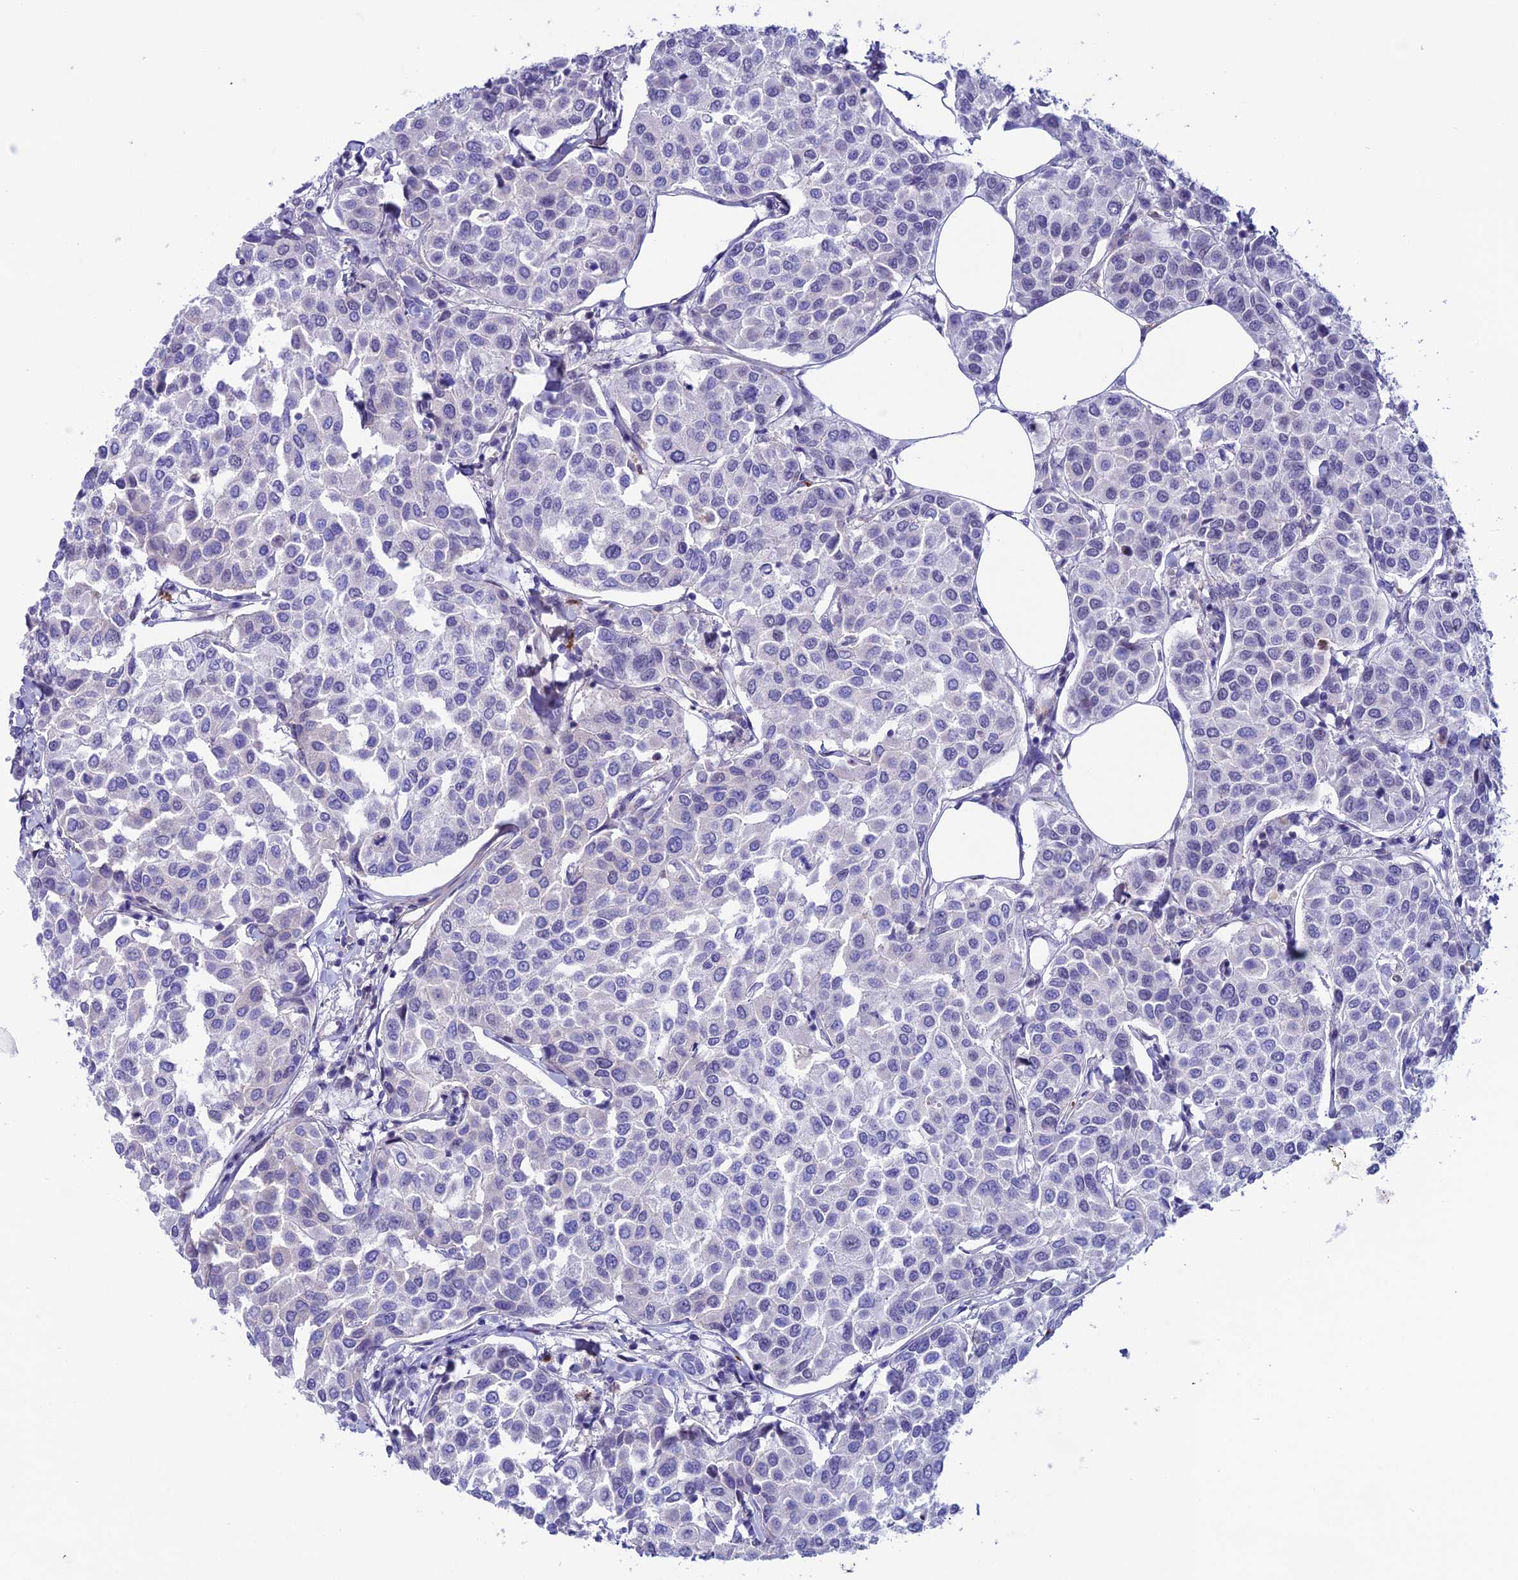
{"staining": {"intensity": "negative", "quantity": "none", "location": "none"}, "tissue": "breast cancer", "cell_type": "Tumor cells", "image_type": "cancer", "snomed": [{"axis": "morphology", "description": "Duct carcinoma"}, {"axis": "topography", "description": "Breast"}], "caption": "Breast invasive ductal carcinoma was stained to show a protein in brown. There is no significant expression in tumor cells.", "gene": "COL6A6", "patient": {"sex": "female", "age": 55}}